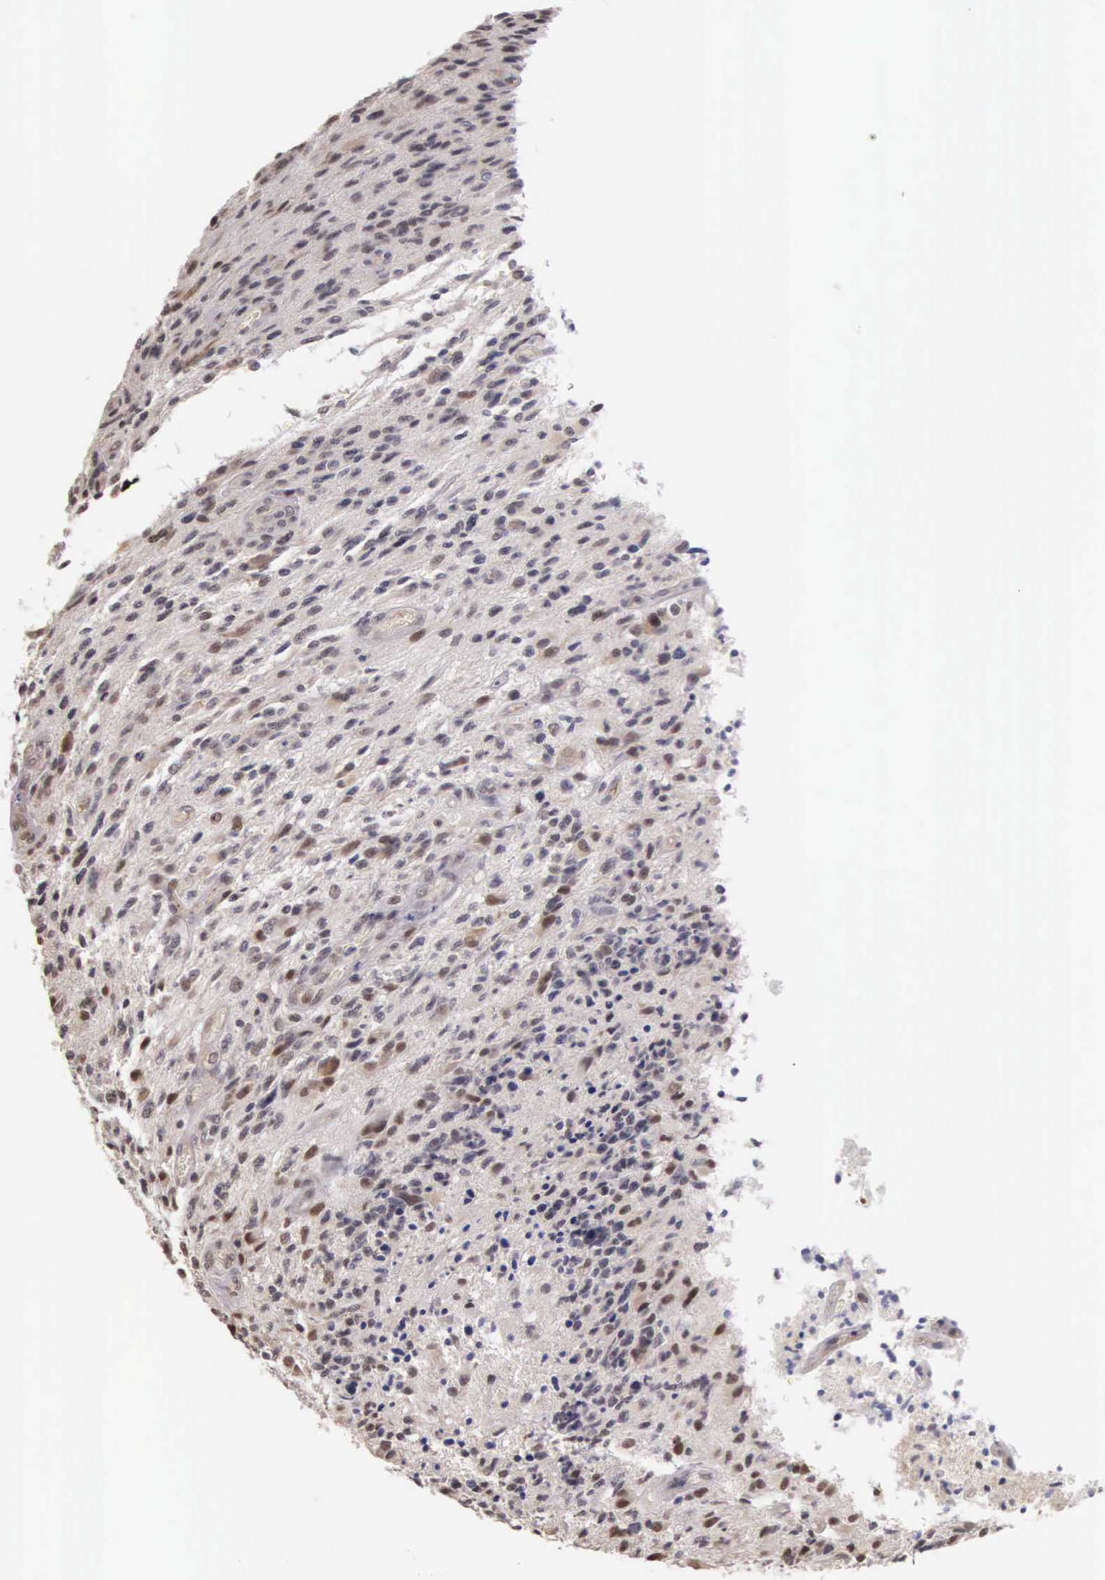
{"staining": {"intensity": "moderate", "quantity": "25%-75%", "location": "nuclear"}, "tissue": "glioma", "cell_type": "Tumor cells", "image_type": "cancer", "snomed": [{"axis": "morphology", "description": "Glioma, malignant, High grade"}, {"axis": "topography", "description": "Brain"}], "caption": "IHC image of human high-grade glioma (malignant) stained for a protein (brown), which exhibits medium levels of moderate nuclear staining in about 25%-75% of tumor cells.", "gene": "HMGXB4", "patient": {"sex": "male", "age": 36}}